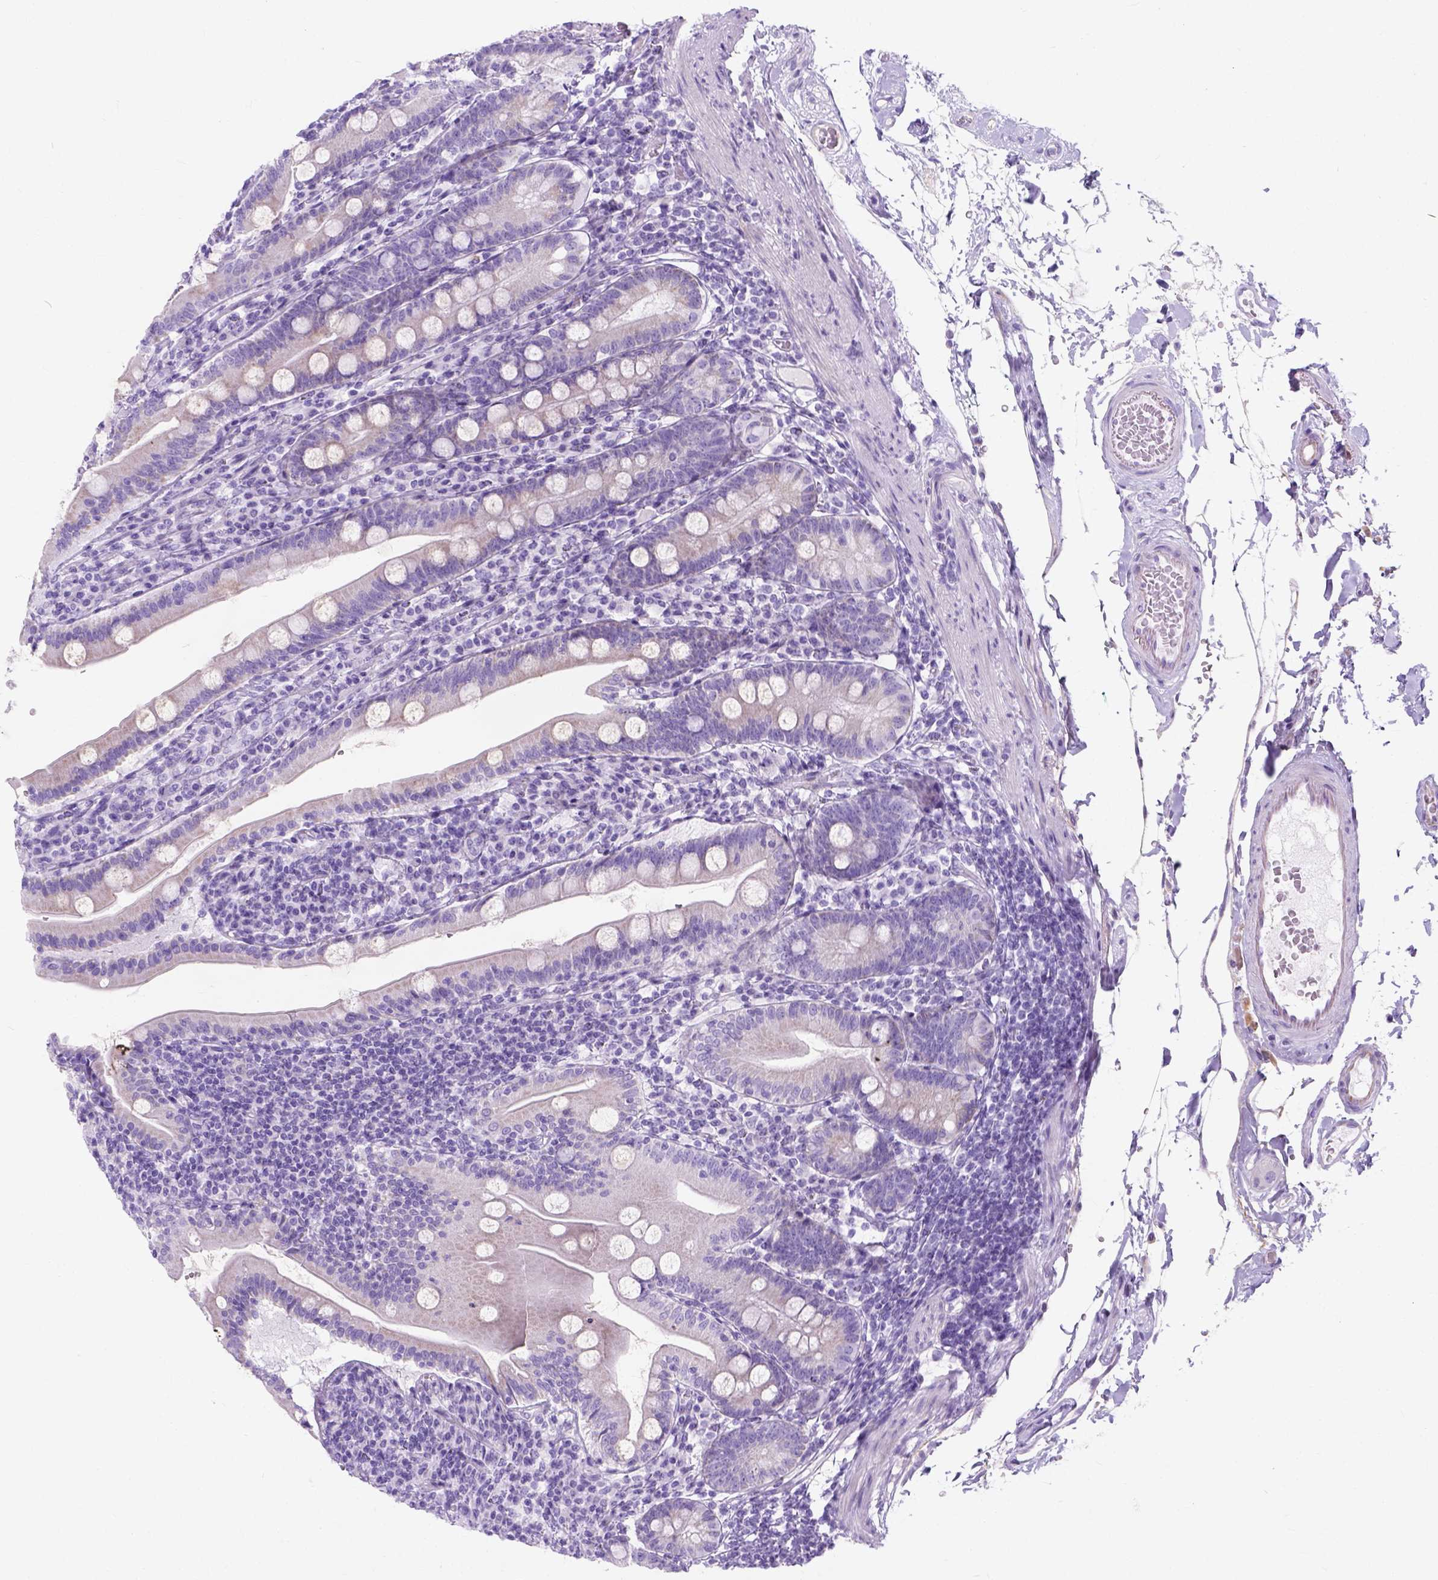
{"staining": {"intensity": "negative", "quantity": "none", "location": "none"}, "tissue": "duodenum", "cell_type": "Glandular cells", "image_type": "normal", "snomed": [{"axis": "morphology", "description": "Normal tissue, NOS"}, {"axis": "topography", "description": "Duodenum"}], "caption": "Immunohistochemical staining of normal human duodenum demonstrates no significant expression in glandular cells. (Immunohistochemistry (ihc), brightfield microscopy, high magnification).", "gene": "MYH15", "patient": {"sex": "female", "age": 67}}